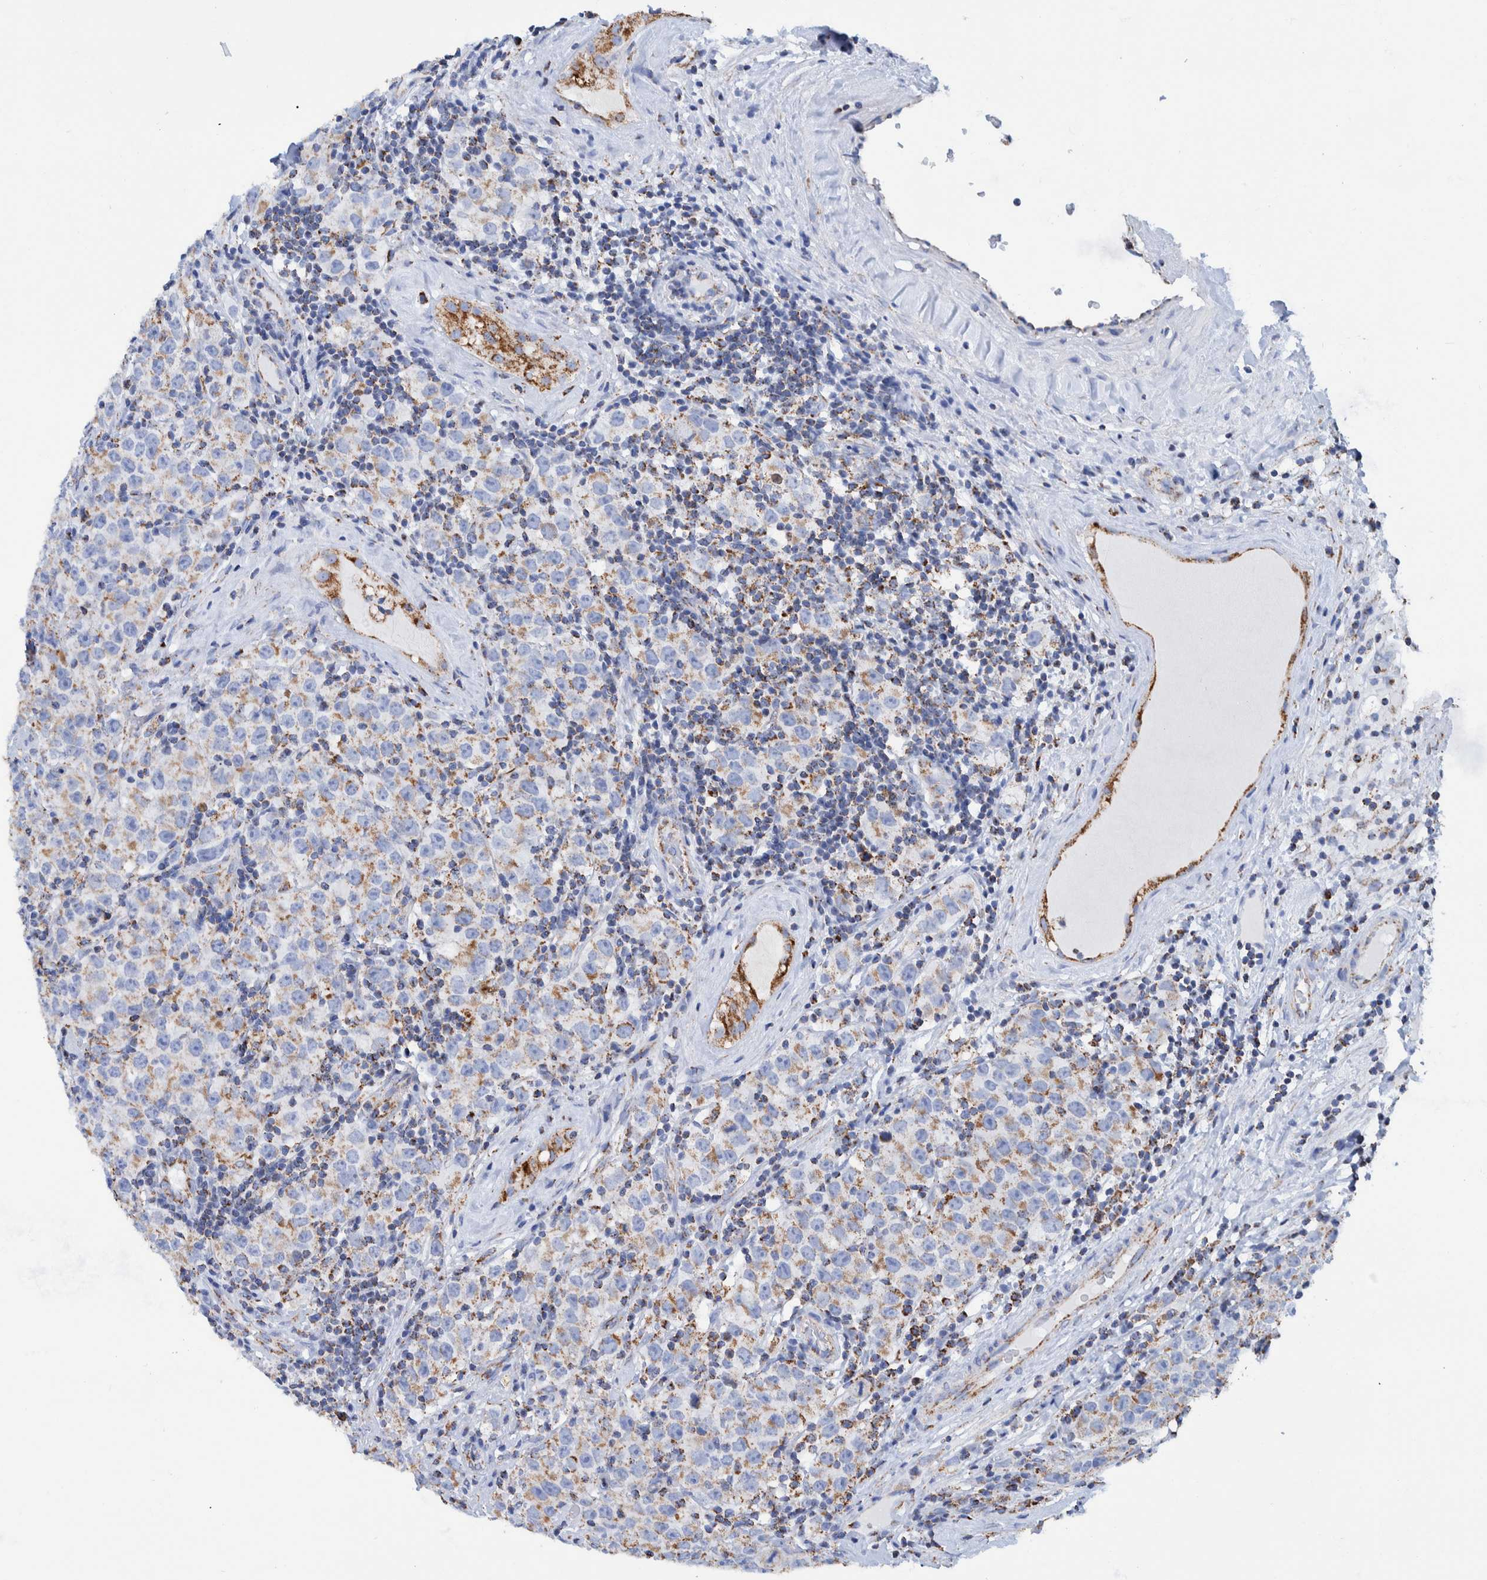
{"staining": {"intensity": "weak", "quantity": ">75%", "location": "cytoplasmic/membranous"}, "tissue": "testis cancer", "cell_type": "Tumor cells", "image_type": "cancer", "snomed": [{"axis": "morphology", "description": "Seminoma, NOS"}, {"axis": "morphology", "description": "Carcinoma, Embryonal, NOS"}, {"axis": "topography", "description": "Testis"}], "caption": "Seminoma (testis) tissue shows weak cytoplasmic/membranous staining in approximately >75% of tumor cells", "gene": "DECR1", "patient": {"sex": "male", "age": 28}}